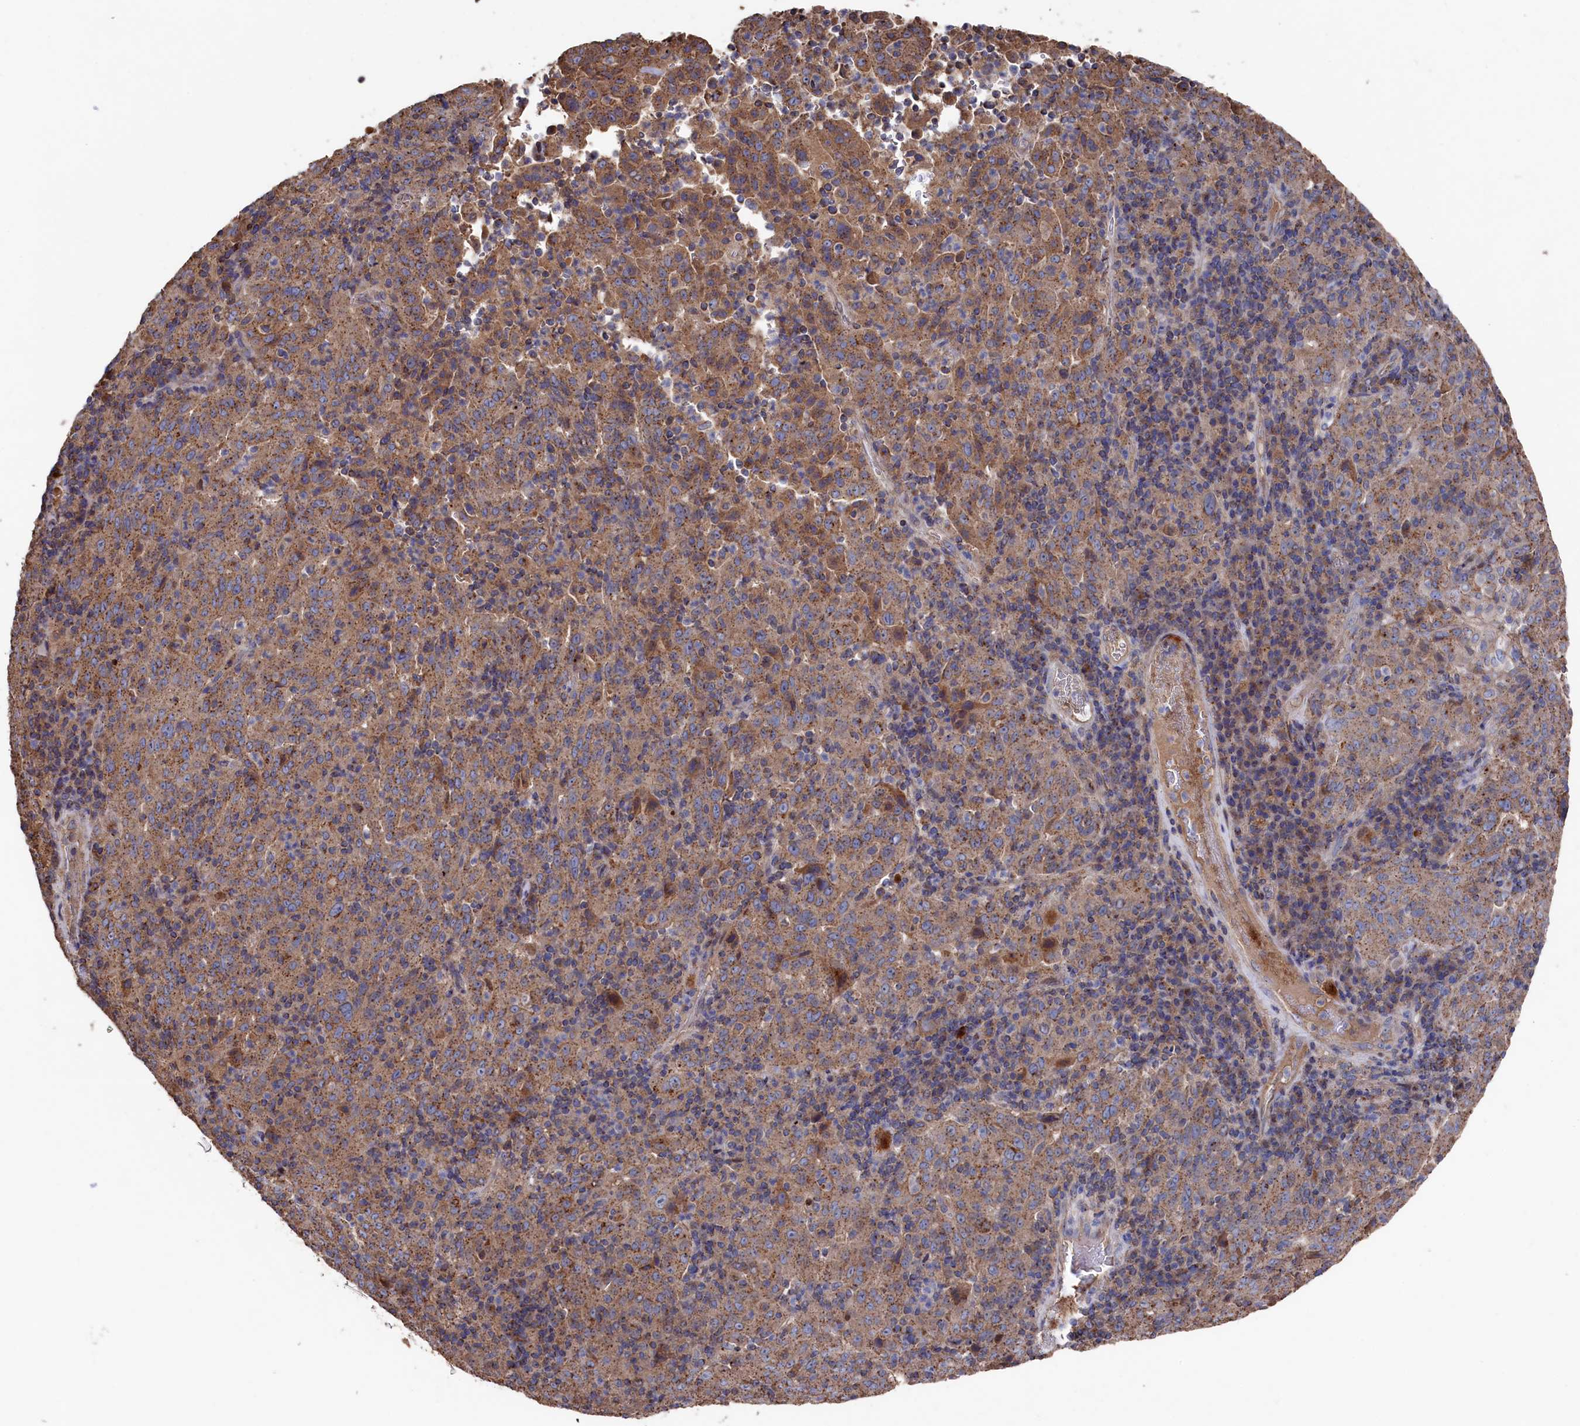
{"staining": {"intensity": "moderate", "quantity": ">75%", "location": "cytoplasmic/membranous"}, "tissue": "pancreatic cancer", "cell_type": "Tumor cells", "image_type": "cancer", "snomed": [{"axis": "morphology", "description": "Adenocarcinoma, NOS"}, {"axis": "topography", "description": "Pancreas"}], "caption": "A histopathology image of pancreatic cancer (adenocarcinoma) stained for a protein displays moderate cytoplasmic/membranous brown staining in tumor cells. The staining is performed using DAB brown chromogen to label protein expression. The nuclei are counter-stained blue using hematoxylin.", "gene": "TK2", "patient": {"sex": "male", "age": 63}}